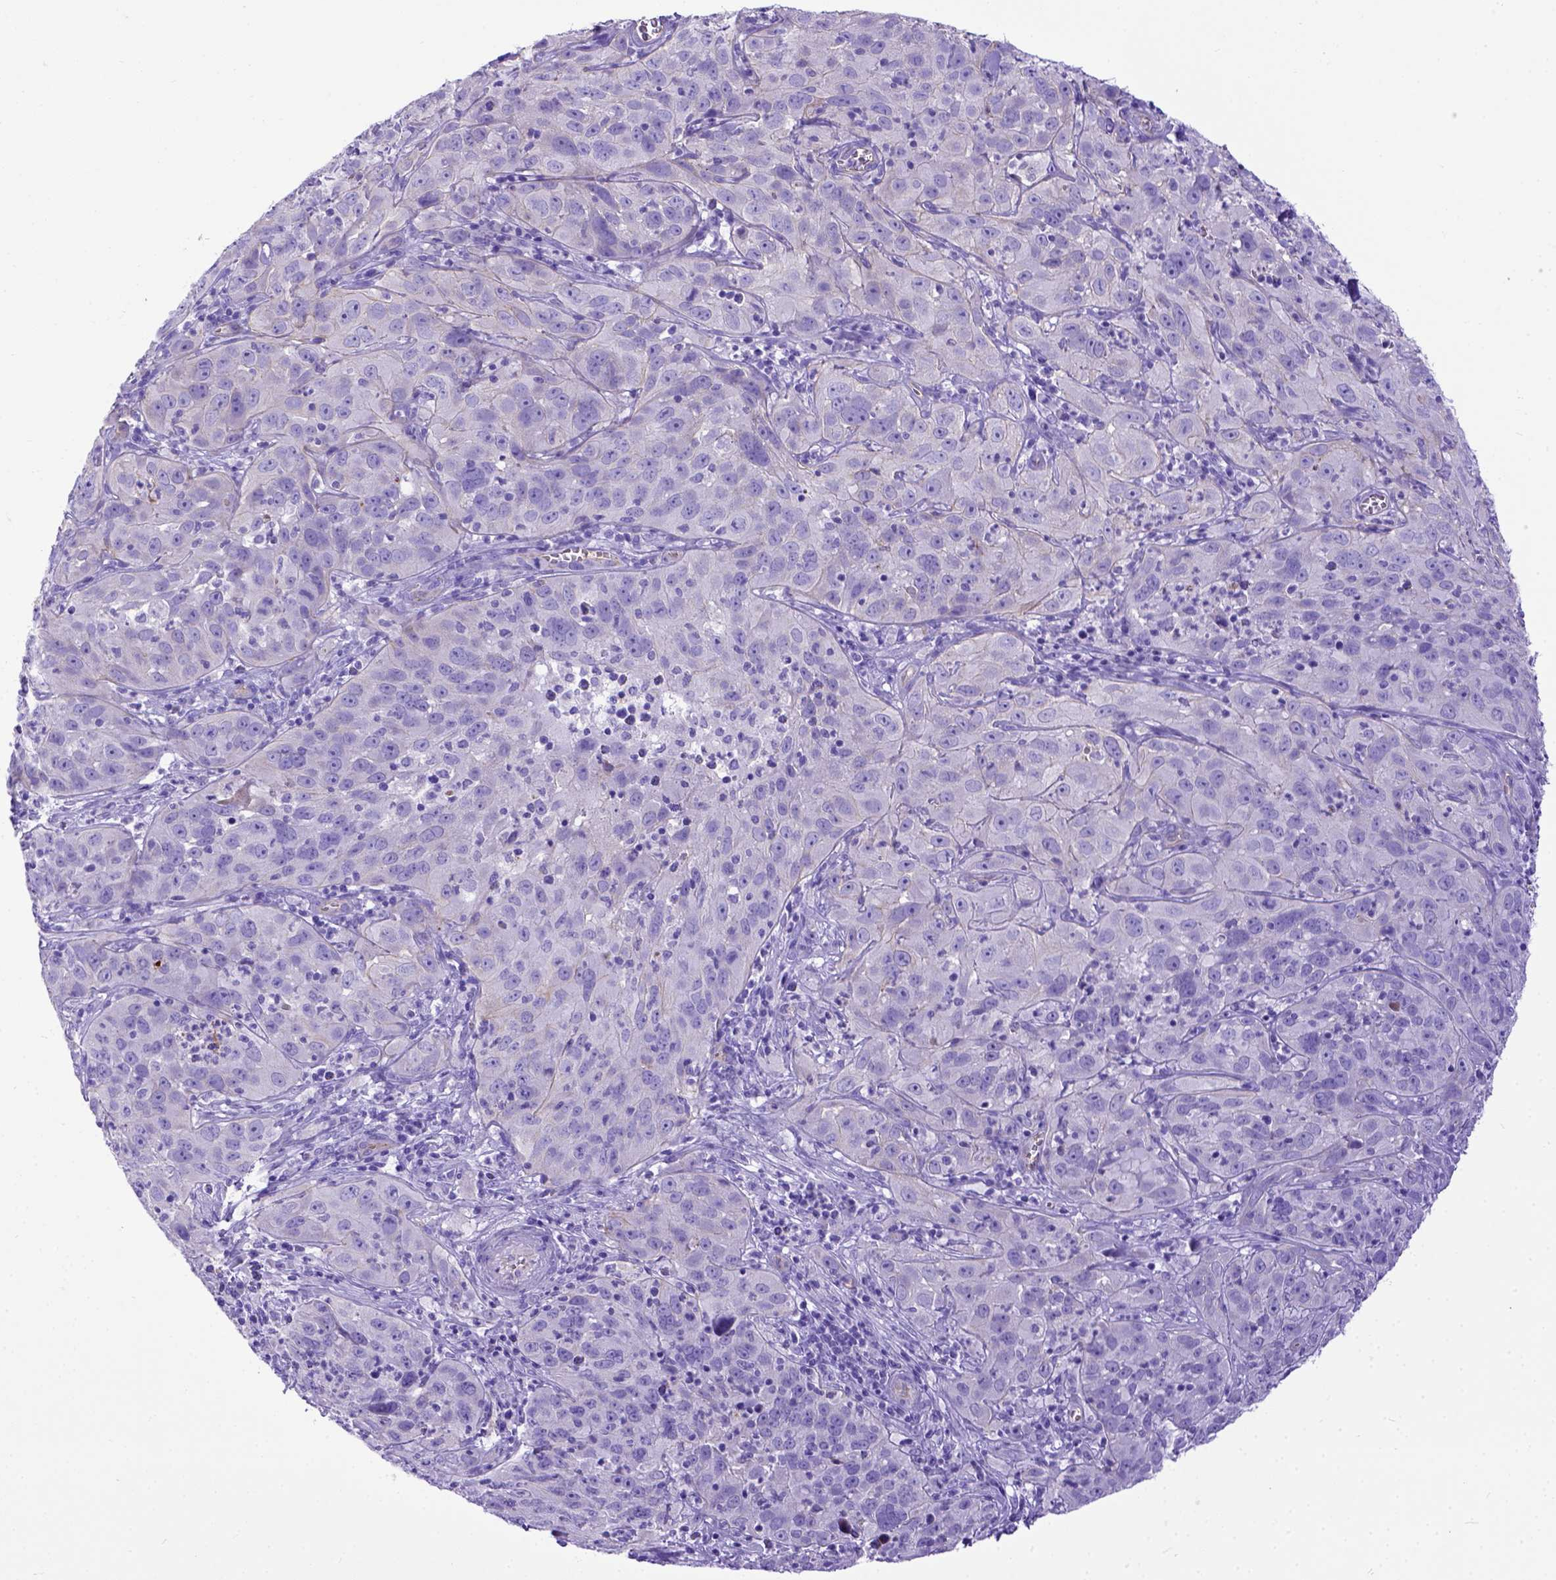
{"staining": {"intensity": "negative", "quantity": "none", "location": "none"}, "tissue": "cervical cancer", "cell_type": "Tumor cells", "image_type": "cancer", "snomed": [{"axis": "morphology", "description": "Squamous cell carcinoma, NOS"}, {"axis": "topography", "description": "Cervix"}], "caption": "Immunohistochemistry histopathology image of neoplastic tissue: human cervical squamous cell carcinoma stained with DAB (3,3'-diaminobenzidine) shows no significant protein expression in tumor cells.", "gene": "LRRC18", "patient": {"sex": "female", "age": 32}}